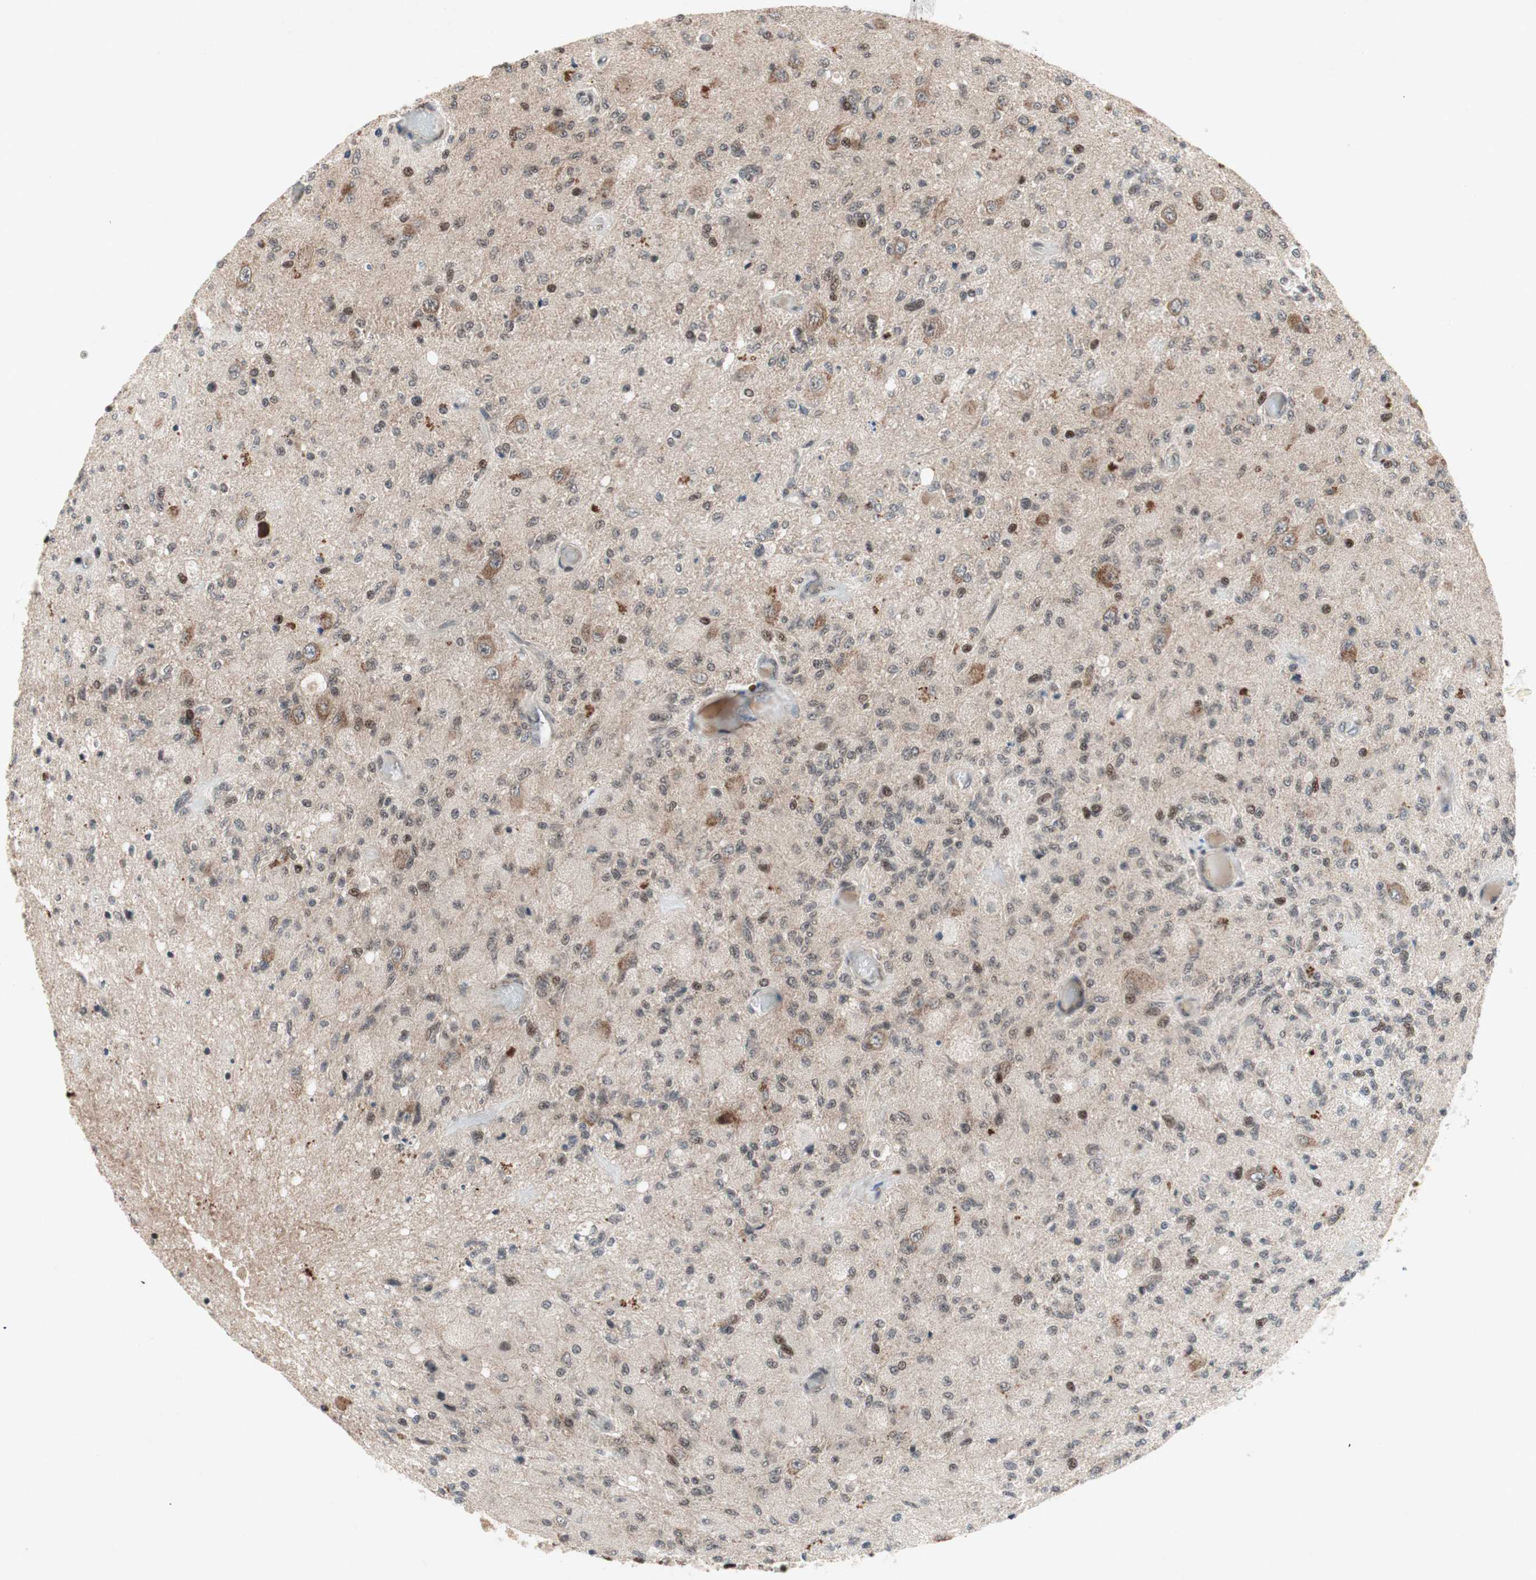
{"staining": {"intensity": "weak", "quantity": "<25%", "location": "nuclear"}, "tissue": "glioma", "cell_type": "Tumor cells", "image_type": "cancer", "snomed": [{"axis": "morphology", "description": "Normal tissue, NOS"}, {"axis": "morphology", "description": "Glioma, malignant, High grade"}, {"axis": "topography", "description": "Cerebral cortex"}], "caption": "Glioma stained for a protein using IHC shows no staining tumor cells.", "gene": "TCF12", "patient": {"sex": "male", "age": 77}}